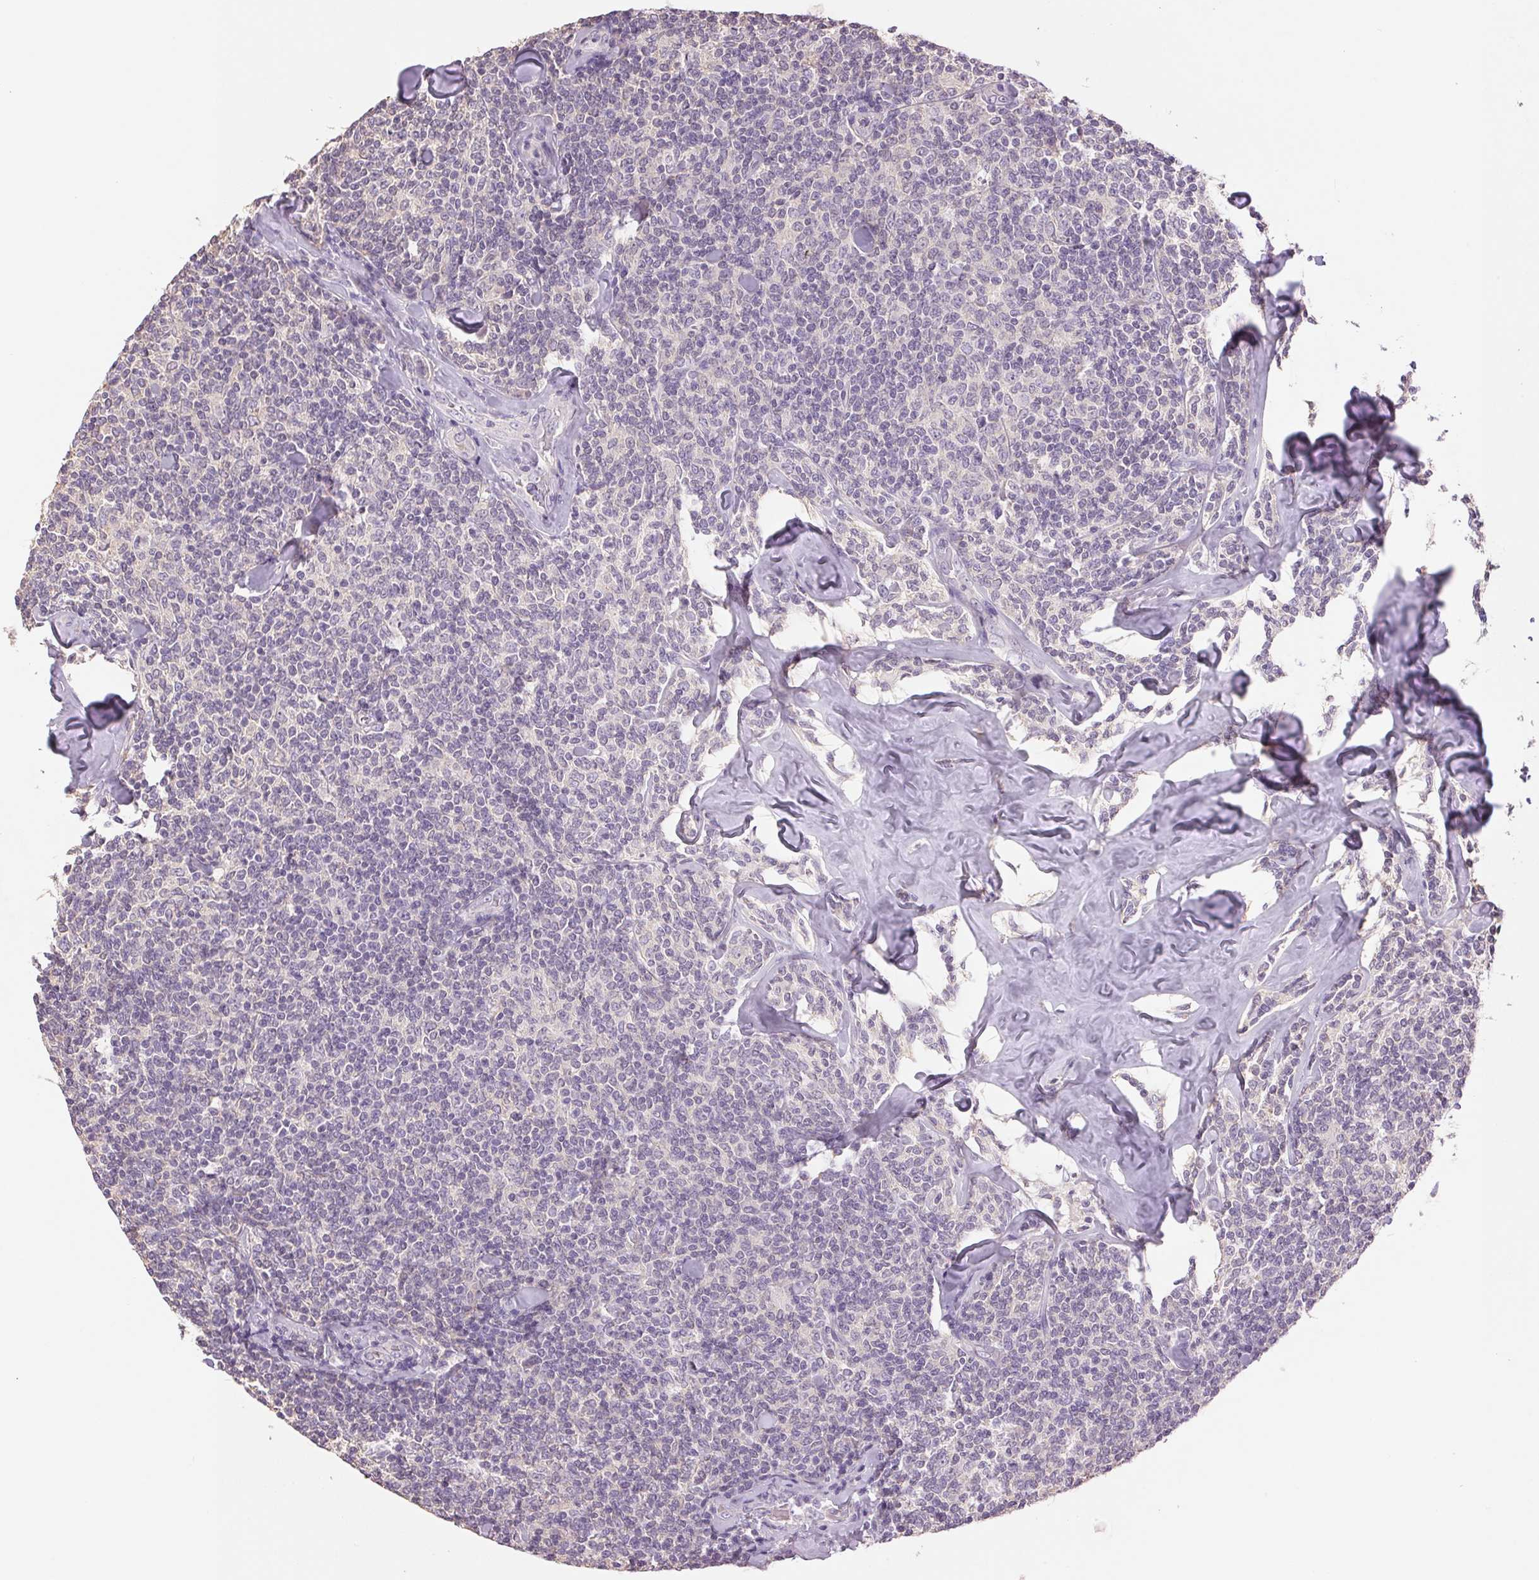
{"staining": {"intensity": "negative", "quantity": "none", "location": "none"}, "tissue": "lymphoma", "cell_type": "Tumor cells", "image_type": "cancer", "snomed": [{"axis": "morphology", "description": "Malignant lymphoma, non-Hodgkin's type, Low grade"}, {"axis": "topography", "description": "Lymph node"}], "caption": "This histopathology image is of lymphoma stained with IHC to label a protein in brown with the nuclei are counter-stained blue. There is no staining in tumor cells. Nuclei are stained in blue.", "gene": "FXYD4", "patient": {"sex": "female", "age": 56}}